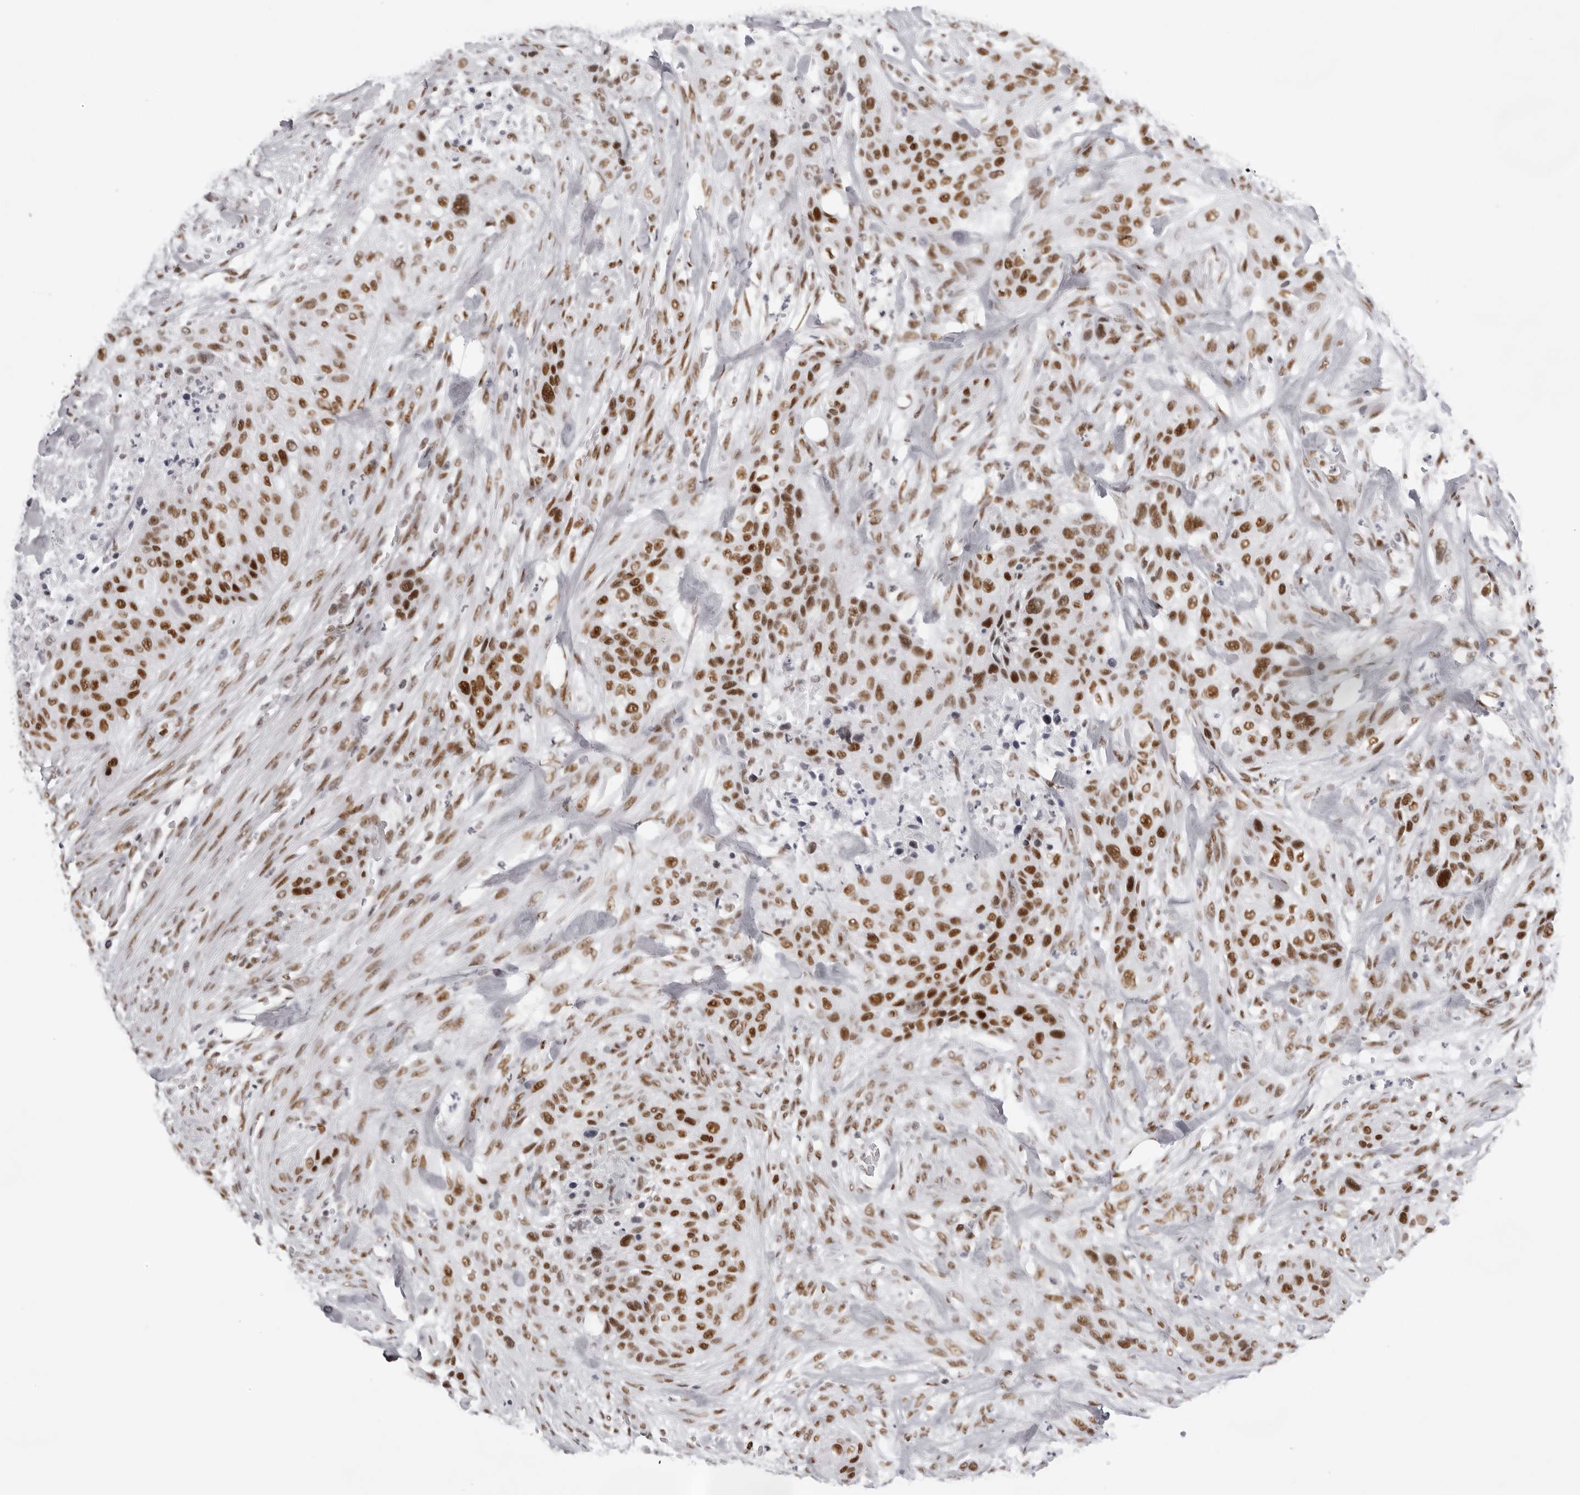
{"staining": {"intensity": "strong", "quantity": ">75%", "location": "nuclear"}, "tissue": "urothelial cancer", "cell_type": "Tumor cells", "image_type": "cancer", "snomed": [{"axis": "morphology", "description": "Urothelial carcinoma, High grade"}, {"axis": "topography", "description": "Urinary bladder"}], "caption": "An immunohistochemistry micrograph of neoplastic tissue is shown. Protein staining in brown highlights strong nuclear positivity in urothelial cancer within tumor cells. Immunohistochemistry stains the protein of interest in brown and the nuclei are stained blue.", "gene": "IRF2BP2", "patient": {"sex": "male", "age": 35}}